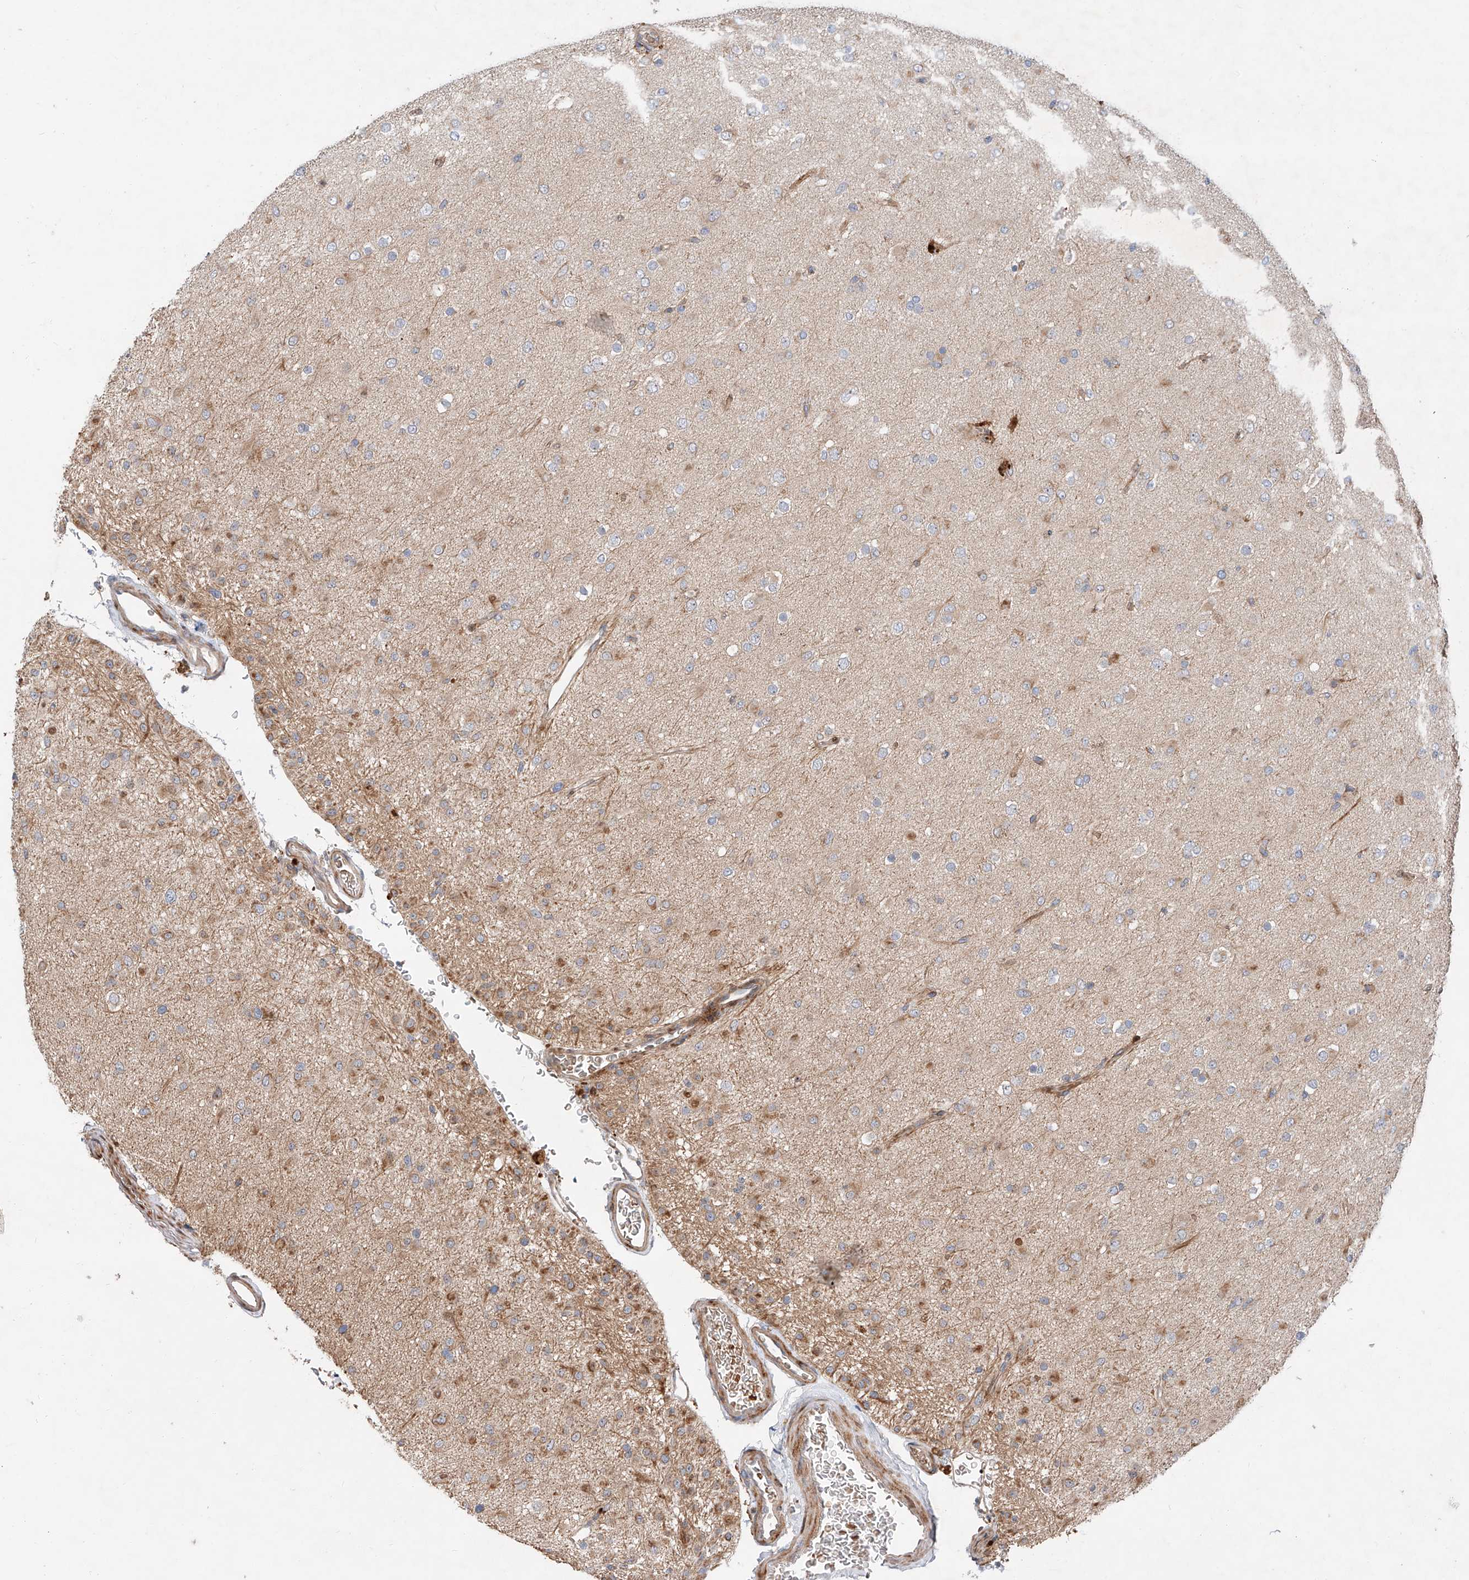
{"staining": {"intensity": "negative", "quantity": "none", "location": "none"}, "tissue": "glioma", "cell_type": "Tumor cells", "image_type": "cancer", "snomed": [{"axis": "morphology", "description": "Glioma, malignant, Low grade"}, {"axis": "topography", "description": "Brain"}], "caption": "This is a photomicrograph of immunohistochemistry (IHC) staining of glioma, which shows no positivity in tumor cells.", "gene": "USF3", "patient": {"sex": "male", "age": 65}}